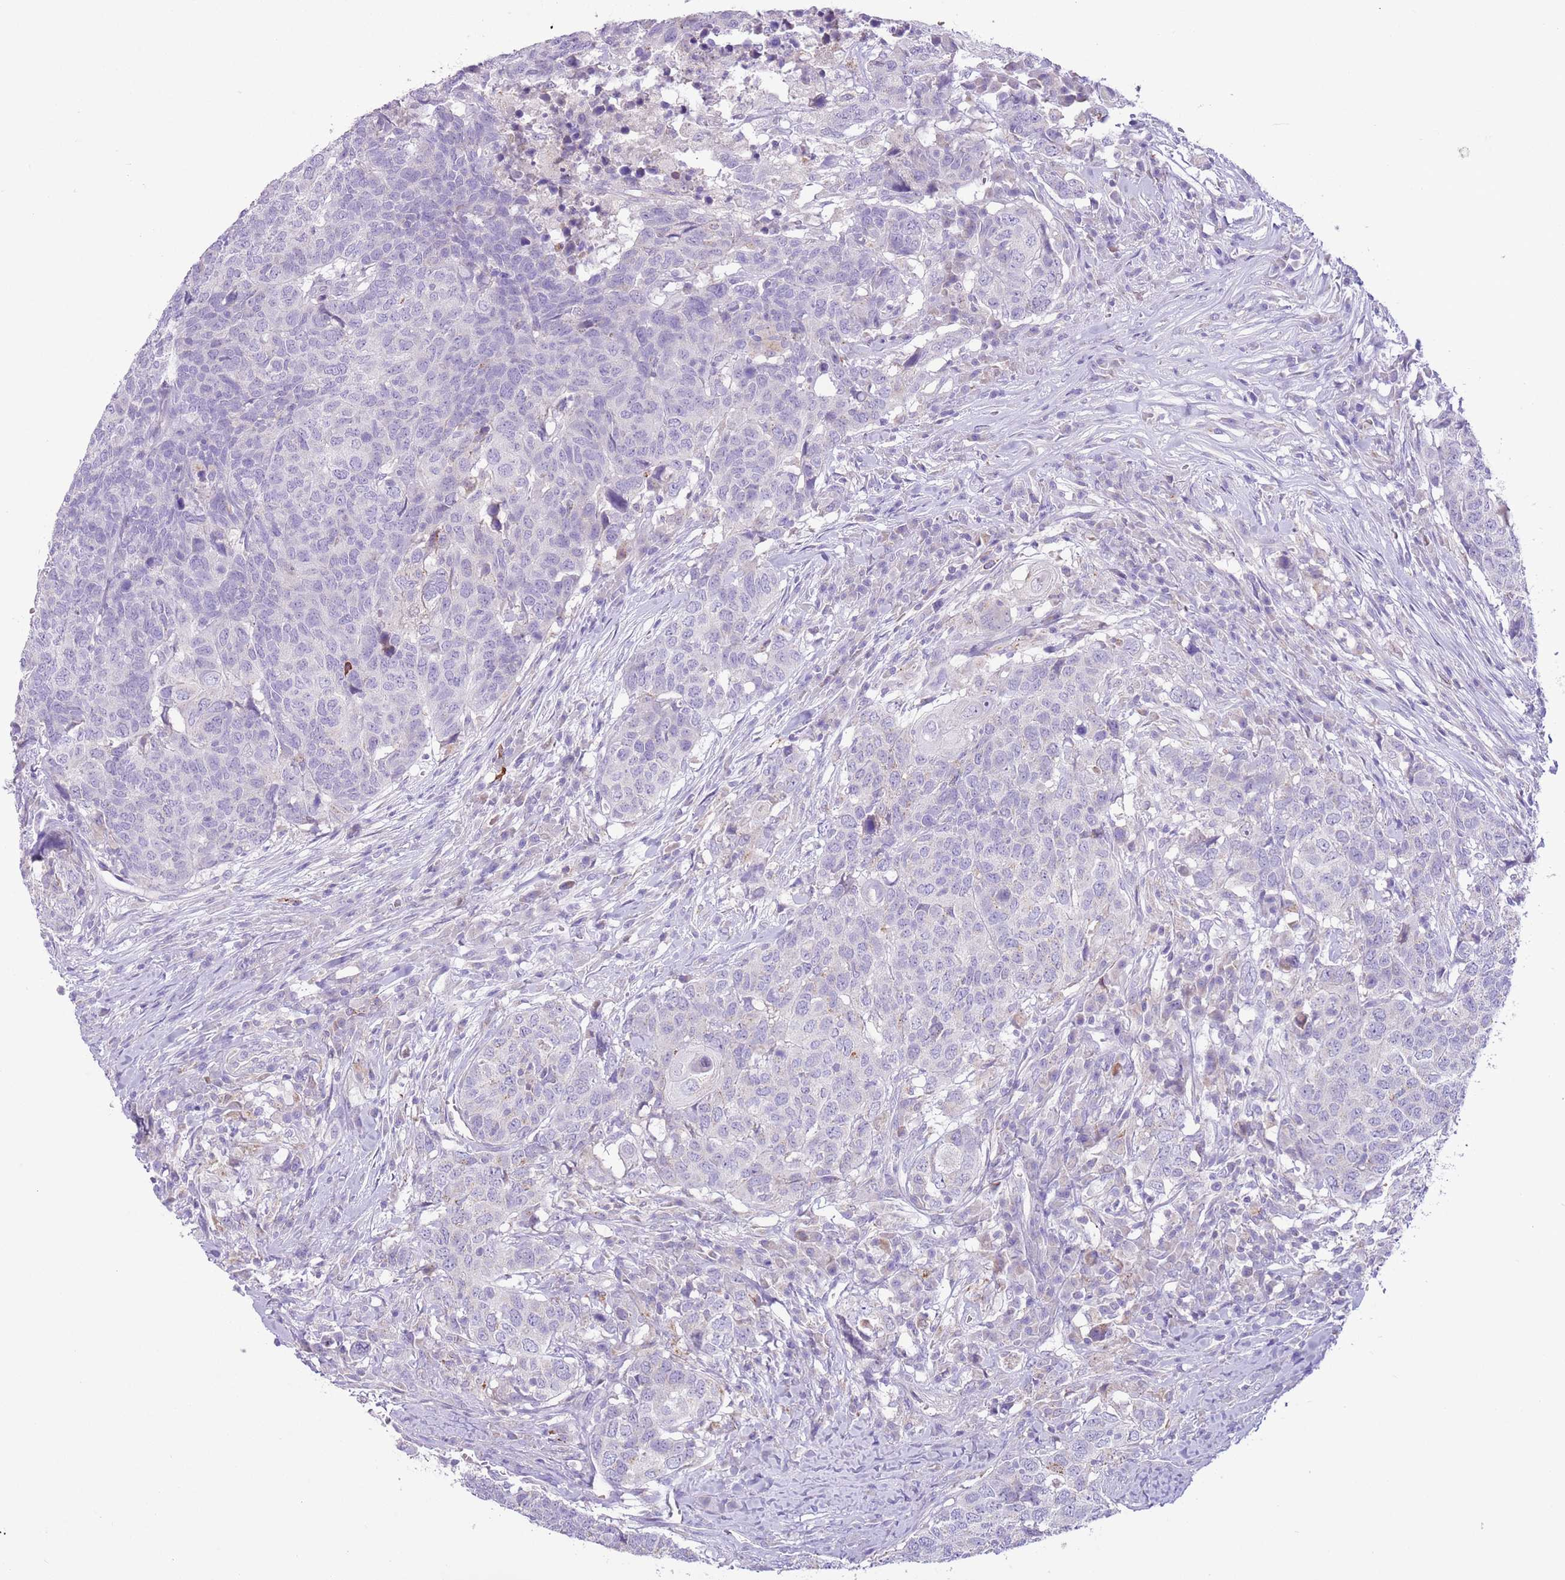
{"staining": {"intensity": "negative", "quantity": "none", "location": "none"}, "tissue": "head and neck cancer", "cell_type": "Tumor cells", "image_type": "cancer", "snomed": [{"axis": "morphology", "description": "Normal tissue, NOS"}, {"axis": "morphology", "description": "Squamous cell carcinoma, NOS"}, {"axis": "topography", "description": "Skeletal muscle"}, {"axis": "topography", "description": "Vascular tissue"}, {"axis": "topography", "description": "Peripheral nerve tissue"}, {"axis": "topography", "description": "Head-Neck"}], "caption": "An immunohistochemistry (IHC) micrograph of head and neck cancer (squamous cell carcinoma) is shown. There is no staining in tumor cells of head and neck cancer (squamous cell carcinoma).", "gene": "ZNF697", "patient": {"sex": "male", "age": 66}}